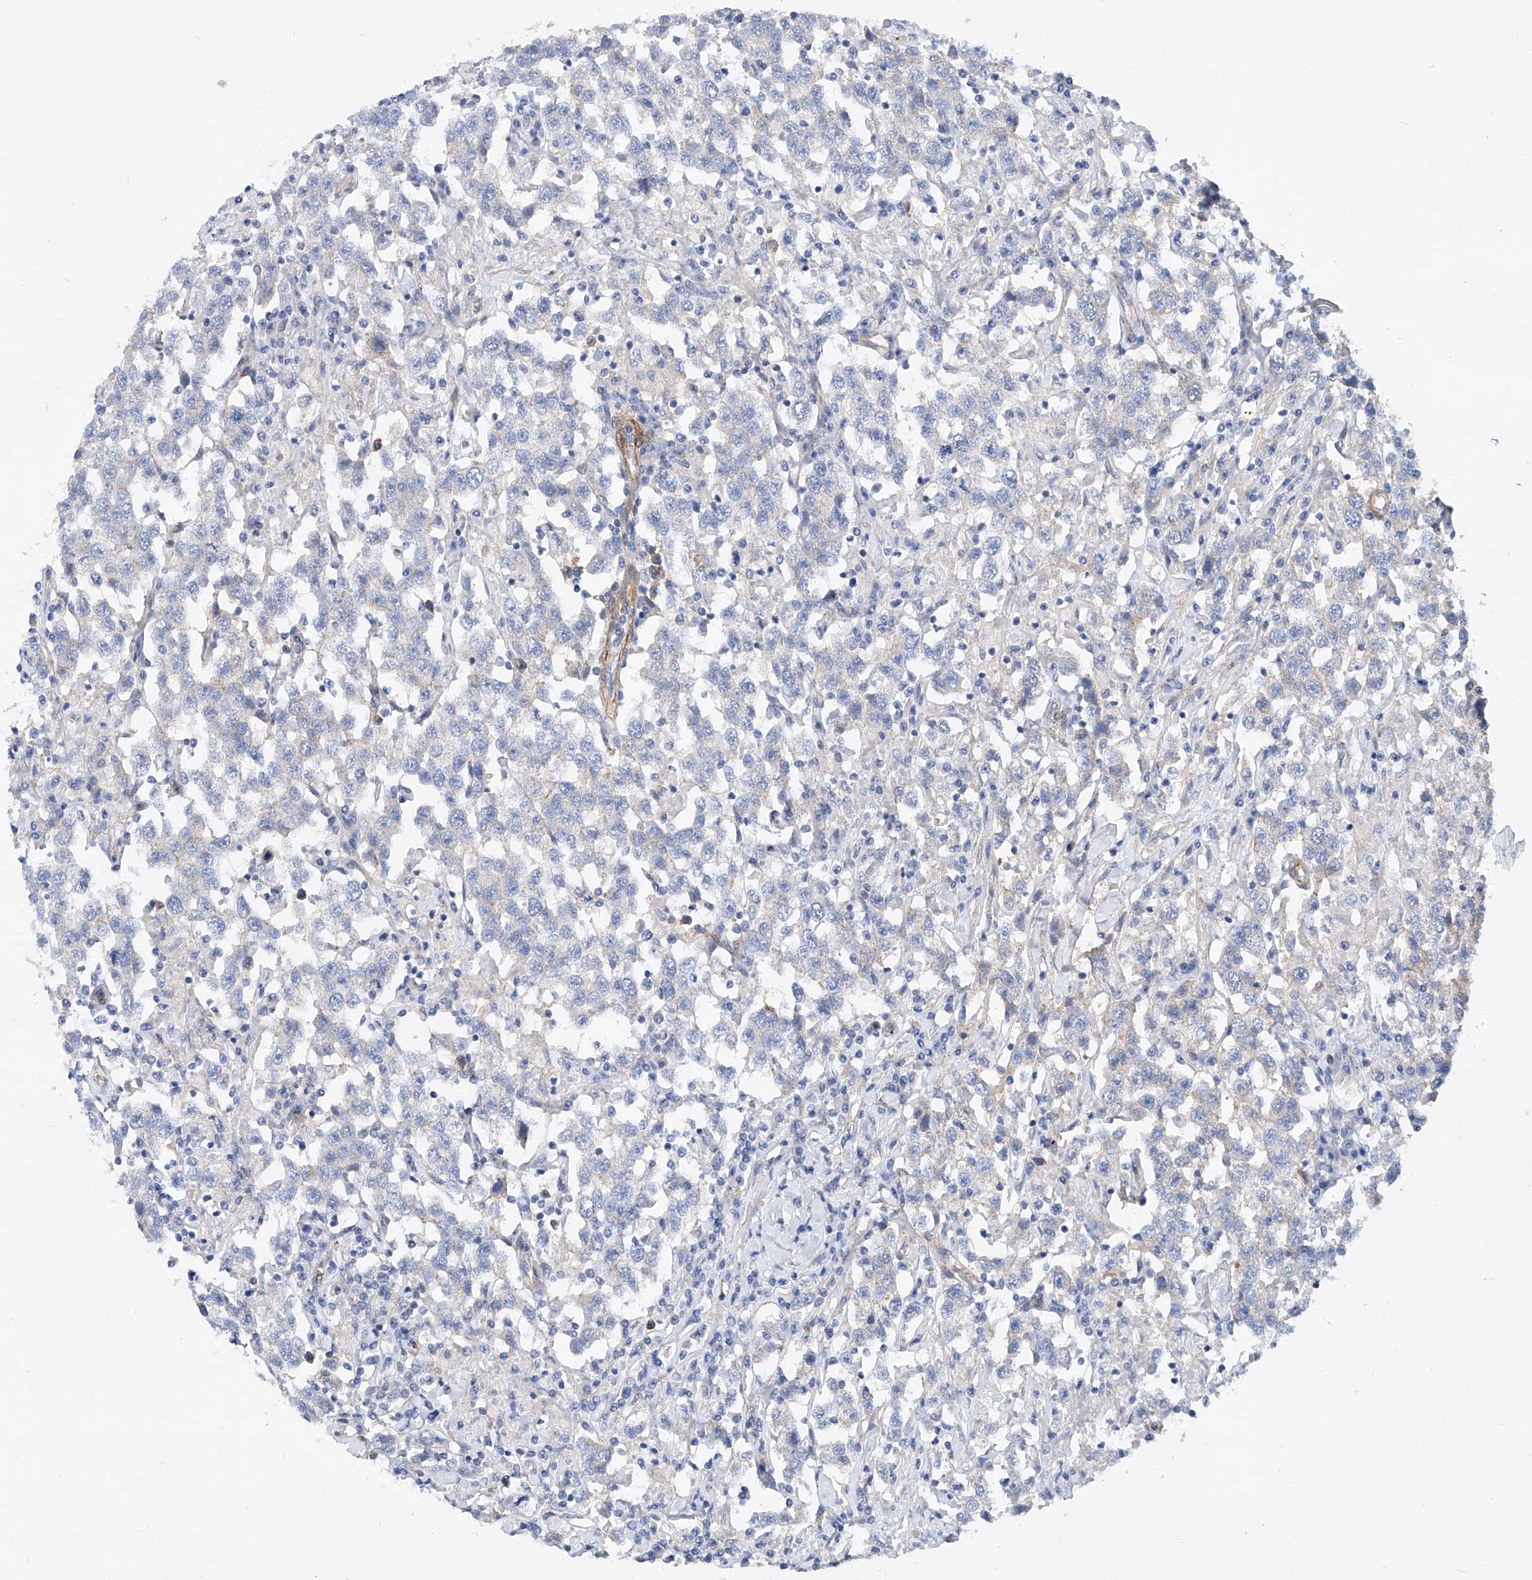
{"staining": {"intensity": "negative", "quantity": "none", "location": "none"}, "tissue": "testis cancer", "cell_type": "Tumor cells", "image_type": "cancer", "snomed": [{"axis": "morphology", "description": "Seminoma, NOS"}, {"axis": "topography", "description": "Testis"}], "caption": "IHC of human seminoma (testis) displays no expression in tumor cells. (DAB IHC with hematoxylin counter stain).", "gene": "TAS2R60", "patient": {"sex": "male", "age": 41}}